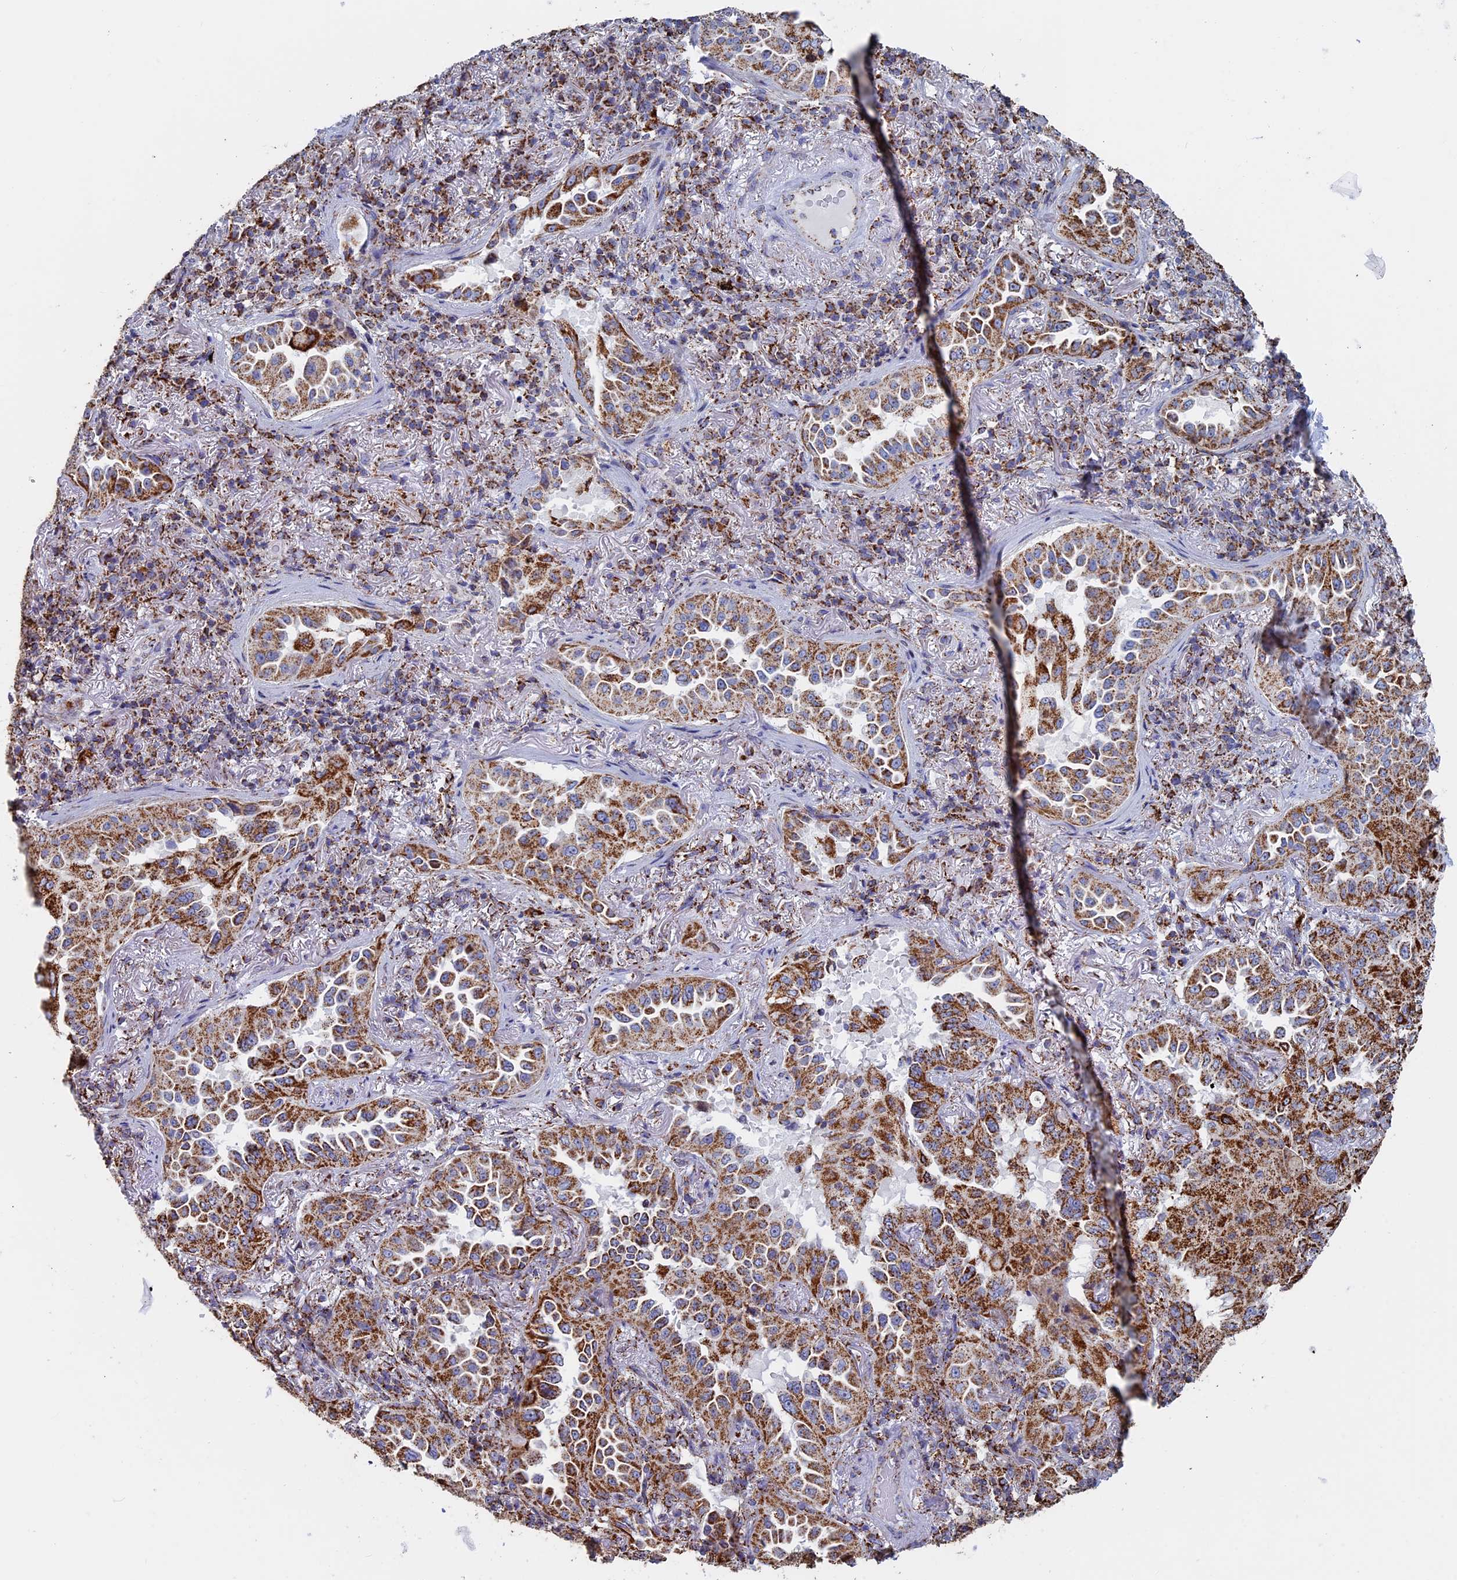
{"staining": {"intensity": "moderate", "quantity": ">75%", "location": "cytoplasmic/membranous"}, "tissue": "lung cancer", "cell_type": "Tumor cells", "image_type": "cancer", "snomed": [{"axis": "morphology", "description": "Adenocarcinoma, NOS"}, {"axis": "topography", "description": "Lung"}], "caption": "IHC photomicrograph of human lung cancer (adenocarcinoma) stained for a protein (brown), which shows medium levels of moderate cytoplasmic/membranous expression in about >75% of tumor cells.", "gene": "SEC24D", "patient": {"sex": "female", "age": 69}}